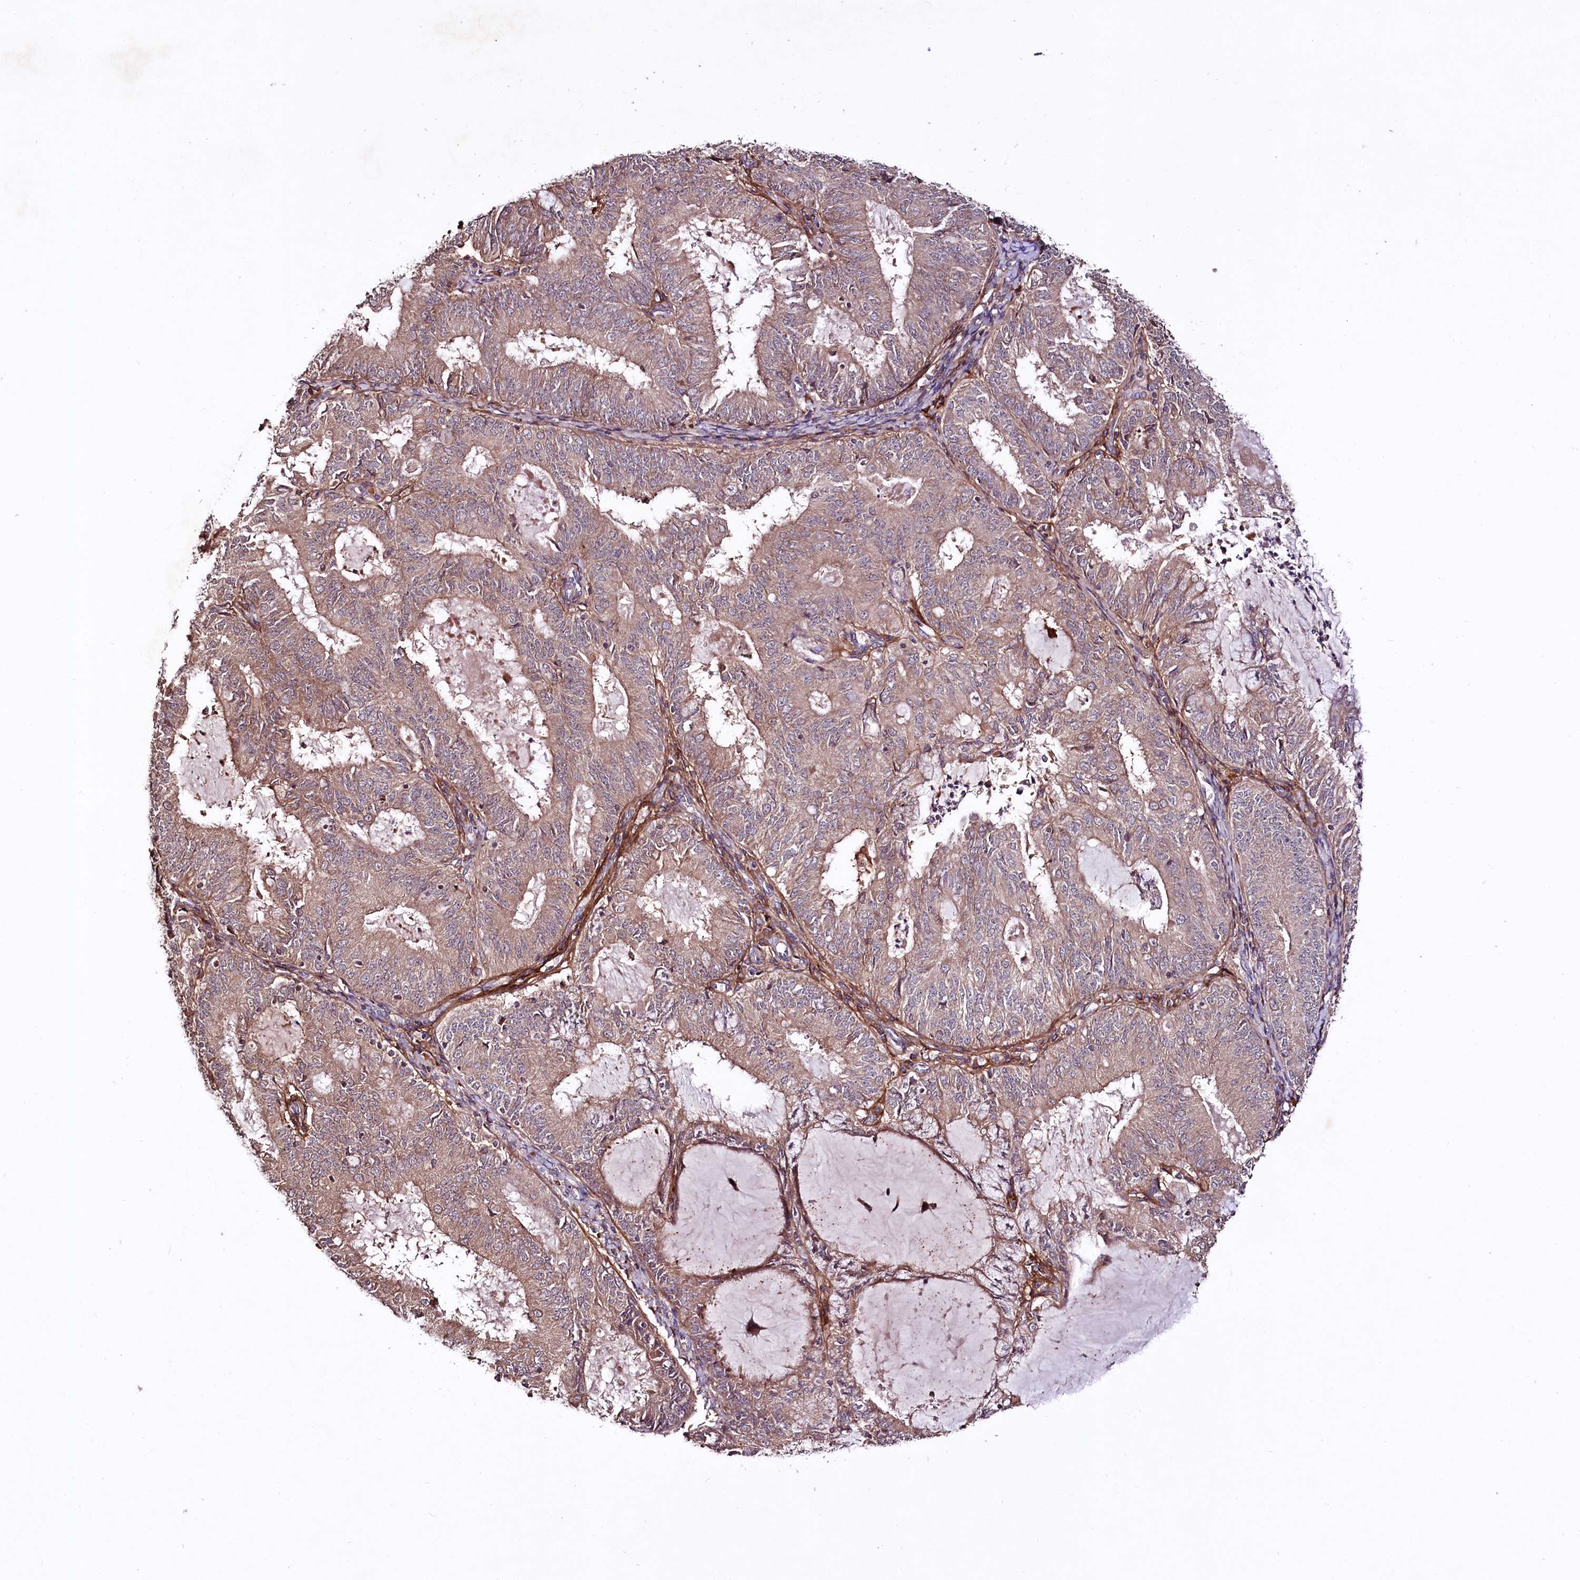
{"staining": {"intensity": "moderate", "quantity": ">75%", "location": "cytoplasmic/membranous"}, "tissue": "endometrial cancer", "cell_type": "Tumor cells", "image_type": "cancer", "snomed": [{"axis": "morphology", "description": "Adenocarcinoma, NOS"}, {"axis": "topography", "description": "Endometrium"}], "caption": "Endometrial cancer stained with a brown dye reveals moderate cytoplasmic/membranous positive staining in approximately >75% of tumor cells.", "gene": "TNPO3", "patient": {"sex": "female", "age": 57}}